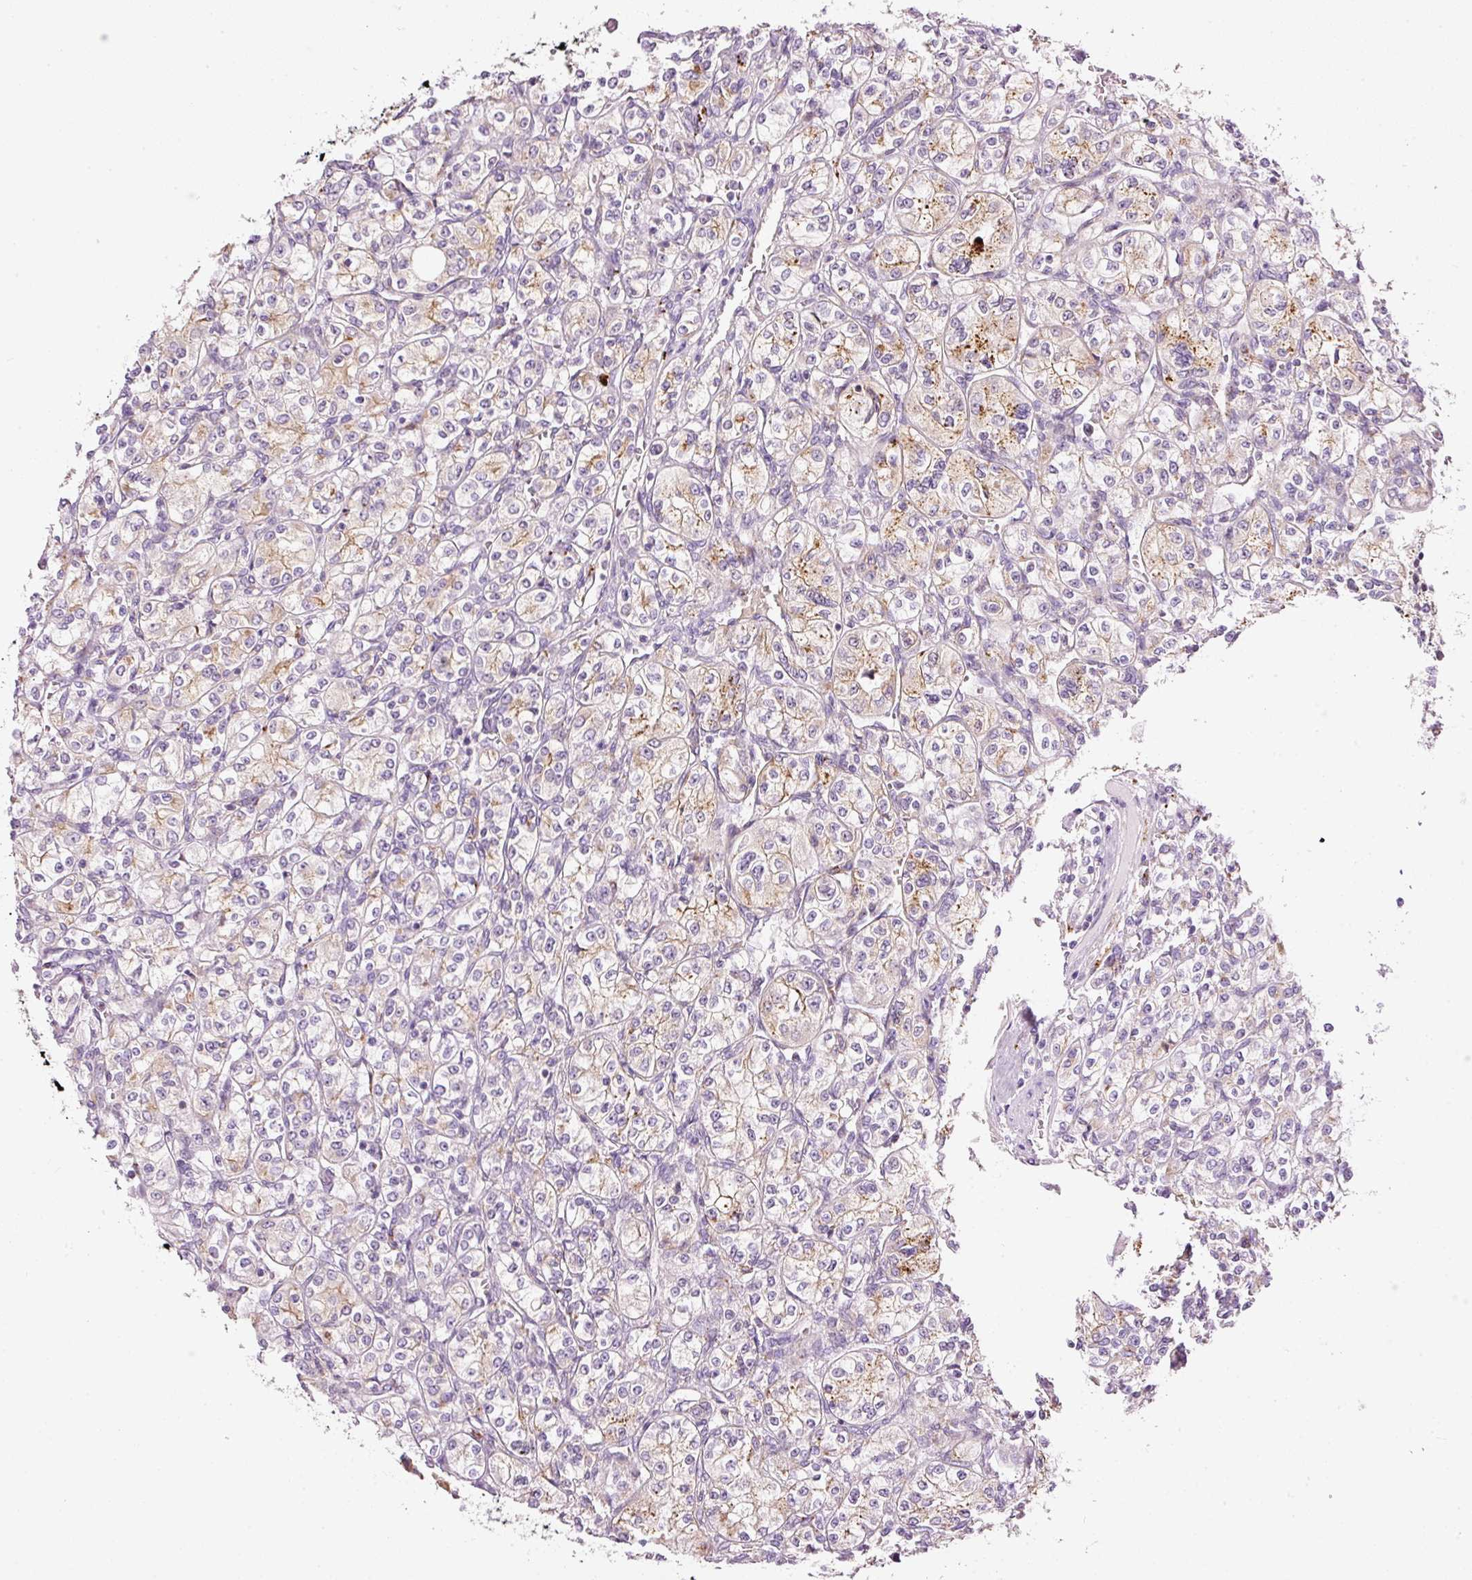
{"staining": {"intensity": "weak", "quantity": "<25%", "location": "cytoplasmic/membranous"}, "tissue": "renal cancer", "cell_type": "Tumor cells", "image_type": "cancer", "snomed": [{"axis": "morphology", "description": "Adenocarcinoma, NOS"}, {"axis": "topography", "description": "Kidney"}], "caption": "Adenocarcinoma (renal) was stained to show a protein in brown. There is no significant staining in tumor cells.", "gene": "ZNF639", "patient": {"sex": "male", "age": 77}}